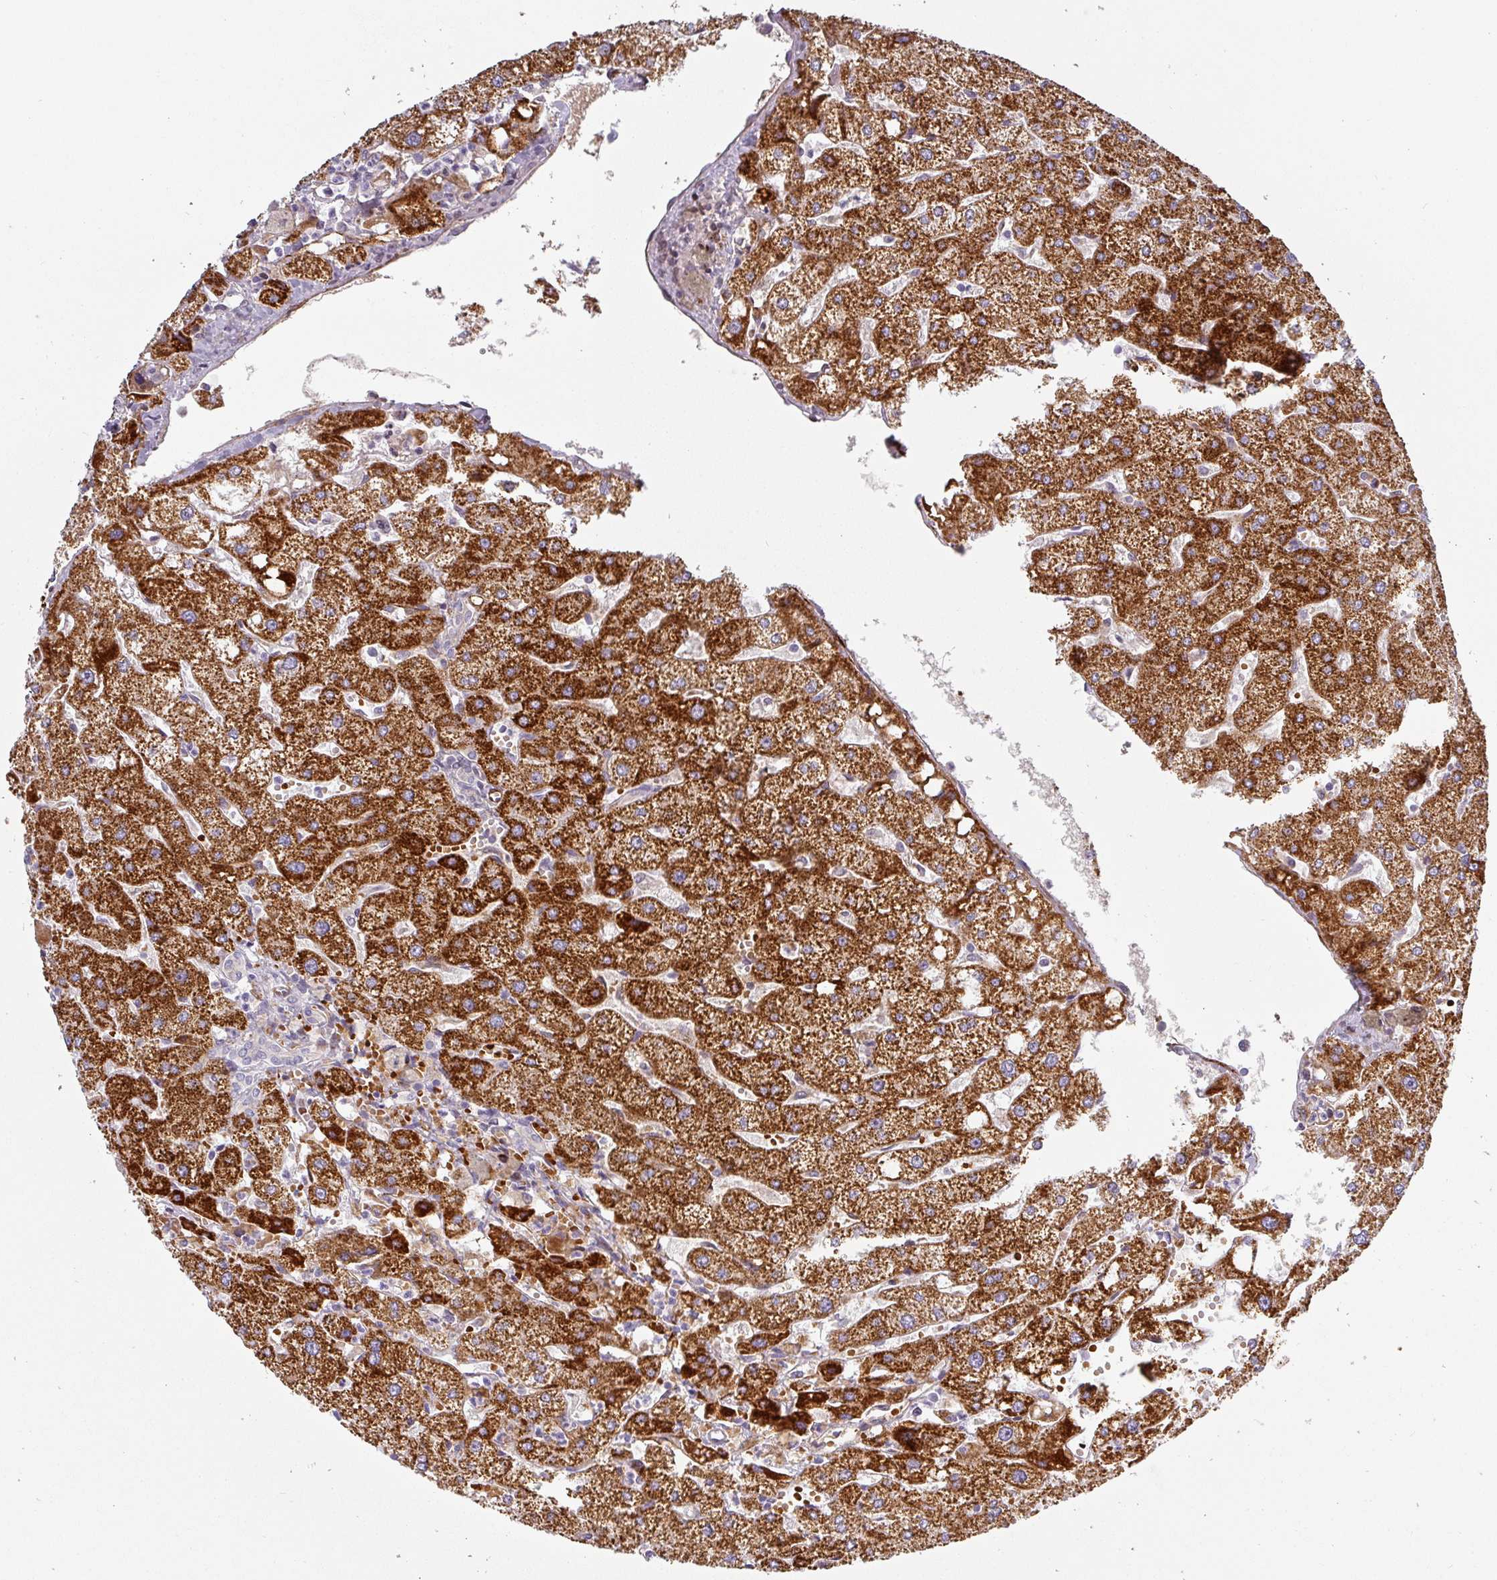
{"staining": {"intensity": "negative", "quantity": "none", "location": "none"}, "tissue": "liver", "cell_type": "Cholangiocytes", "image_type": "normal", "snomed": [{"axis": "morphology", "description": "Normal tissue, NOS"}, {"axis": "topography", "description": "Liver"}], "caption": "A photomicrograph of human liver is negative for staining in cholangiocytes. (Stains: DAB IHC with hematoxylin counter stain, Microscopy: brightfield microscopy at high magnification).", "gene": "PRODH2", "patient": {"sex": "male", "age": 67}}